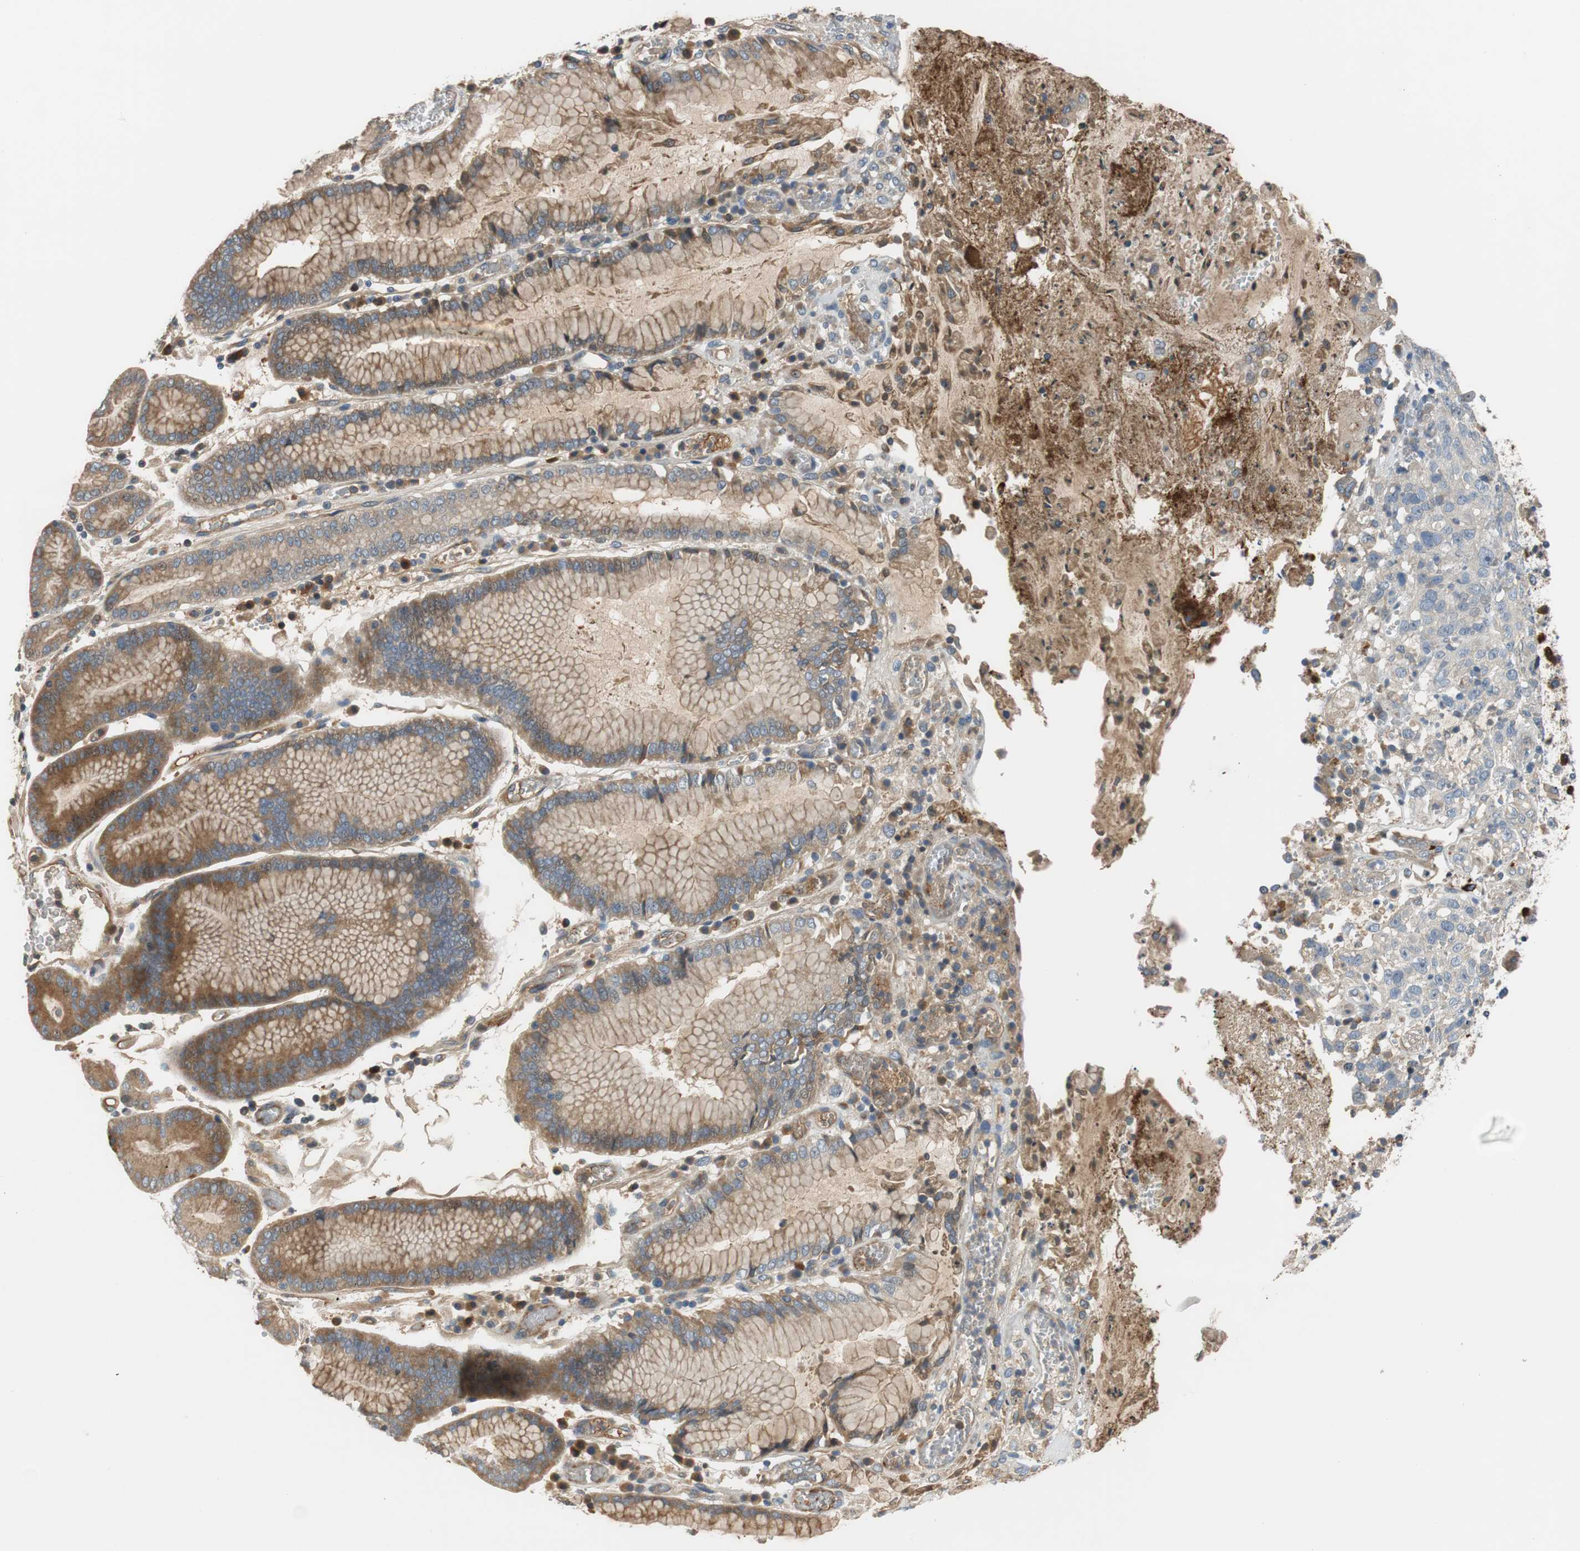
{"staining": {"intensity": "moderate", "quantity": ">75%", "location": "cytoplasmic/membranous"}, "tissue": "stomach cancer", "cell_type": "Tumor cells", "image_type": "cancer", "snomed": [{"axis": "morphology", "description": "Normal tissue, NOS"}, {"axis": "morphology", "description": "Adenocarcinoma, NOS"}, {"axis": "topography", "description": "Stomach"}], "caption": "This is a histology image of immunohistochemistry (IHC) staining of adenocarcinoma (stomach), which shows moderate positivity in the cytoplasmic/membranous of tumor cells.", "gene": "C4A", "patient": {"sex": "male", "age": 48}}